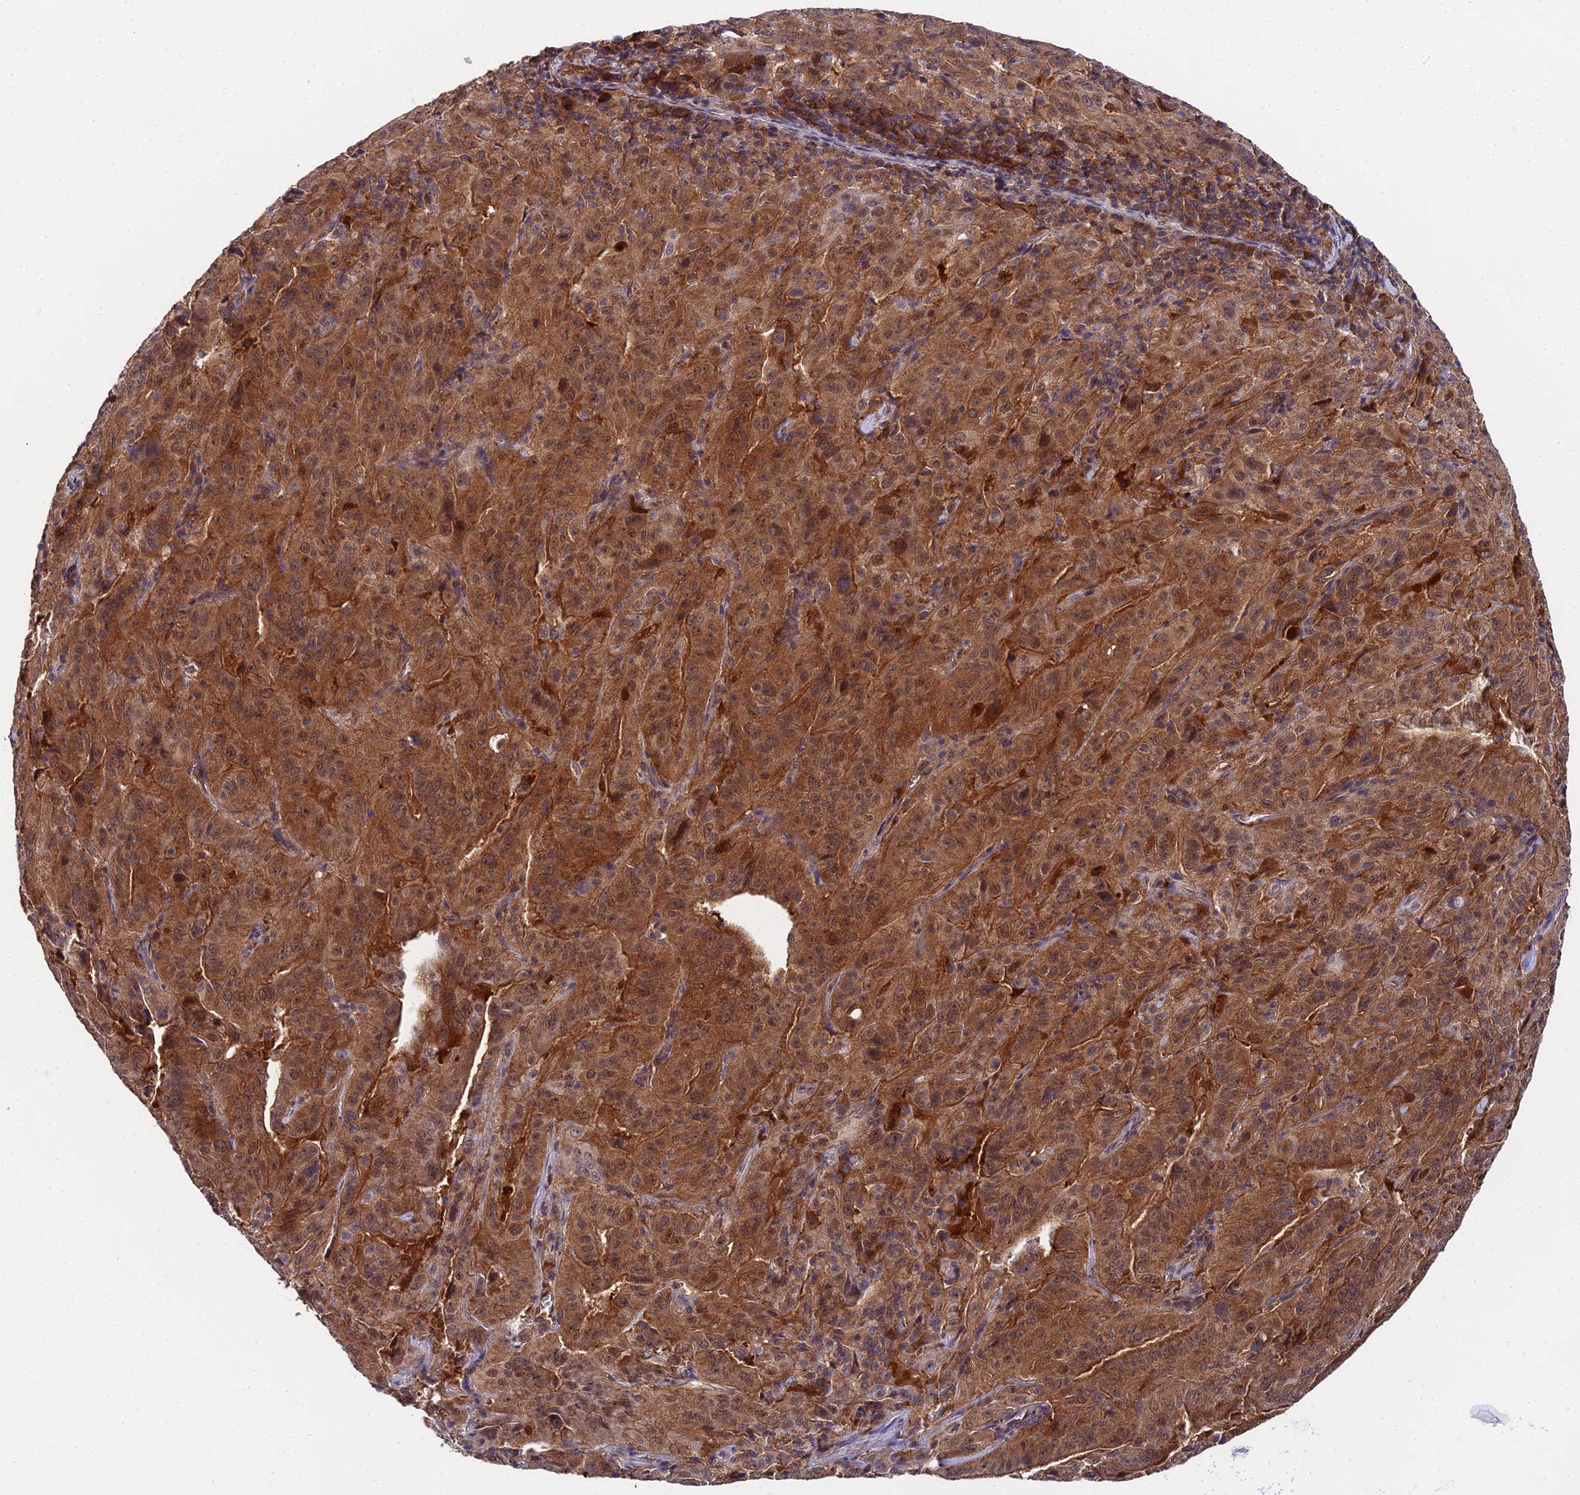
{"staining": {"intensity": "strong", "quantity": ">75%", "location": "cytoplasmic/membranous"}, "tissue": "pancreatic cancer", "cell_type": "Tumor cells", "image_type": "cancer", "snomed": [{"axis": "morphology", "description": "Adenocarcinoma, NOS"}, {"axis": "topography", "description": "Pancreas"}], "caption": "There is high levels of strong cytoplasmic/membranous expression in tumor cells of pancreatic adenocarcinoma, as demonstrated by immunohistochemical staining (brown color).", "gene": "PPP2R2C", "patient": {"sex": "male", "age": 63}}